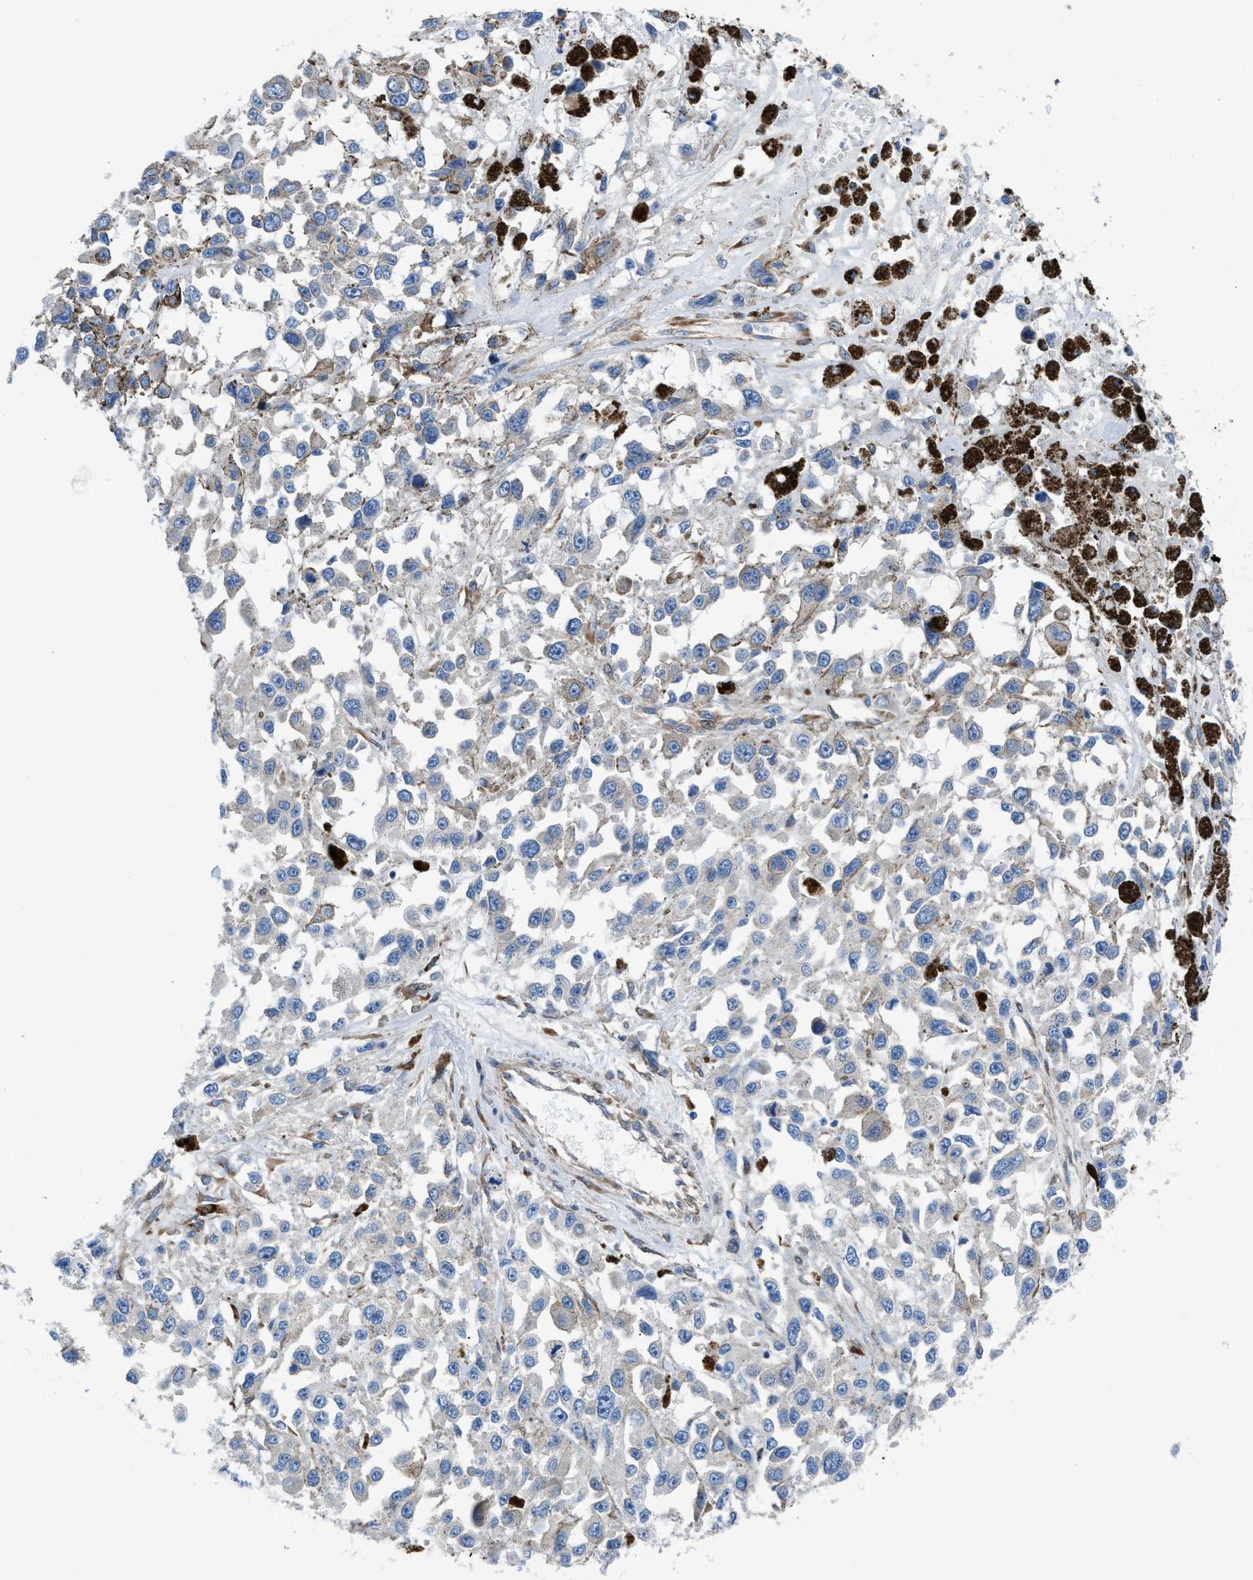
{"staining": {"intensity": "negative", "quantity": "none", "location": "none"}, "tissue": "melanoma", "cell_type": "Tumor cells", "image_type": "cancer", "snomed": [{"axis": "morphology", "description": "Malignant melanoma, Metastatic site"}, {"axis": "topography", "description": "Lymph node"}], "caption": "Protein analysis of malignant melanoma (metastatic site) exhibits no significant staining in tumor cells.", "gene": "DMAC1", "patient": {"sex": "male", "age": 59}}